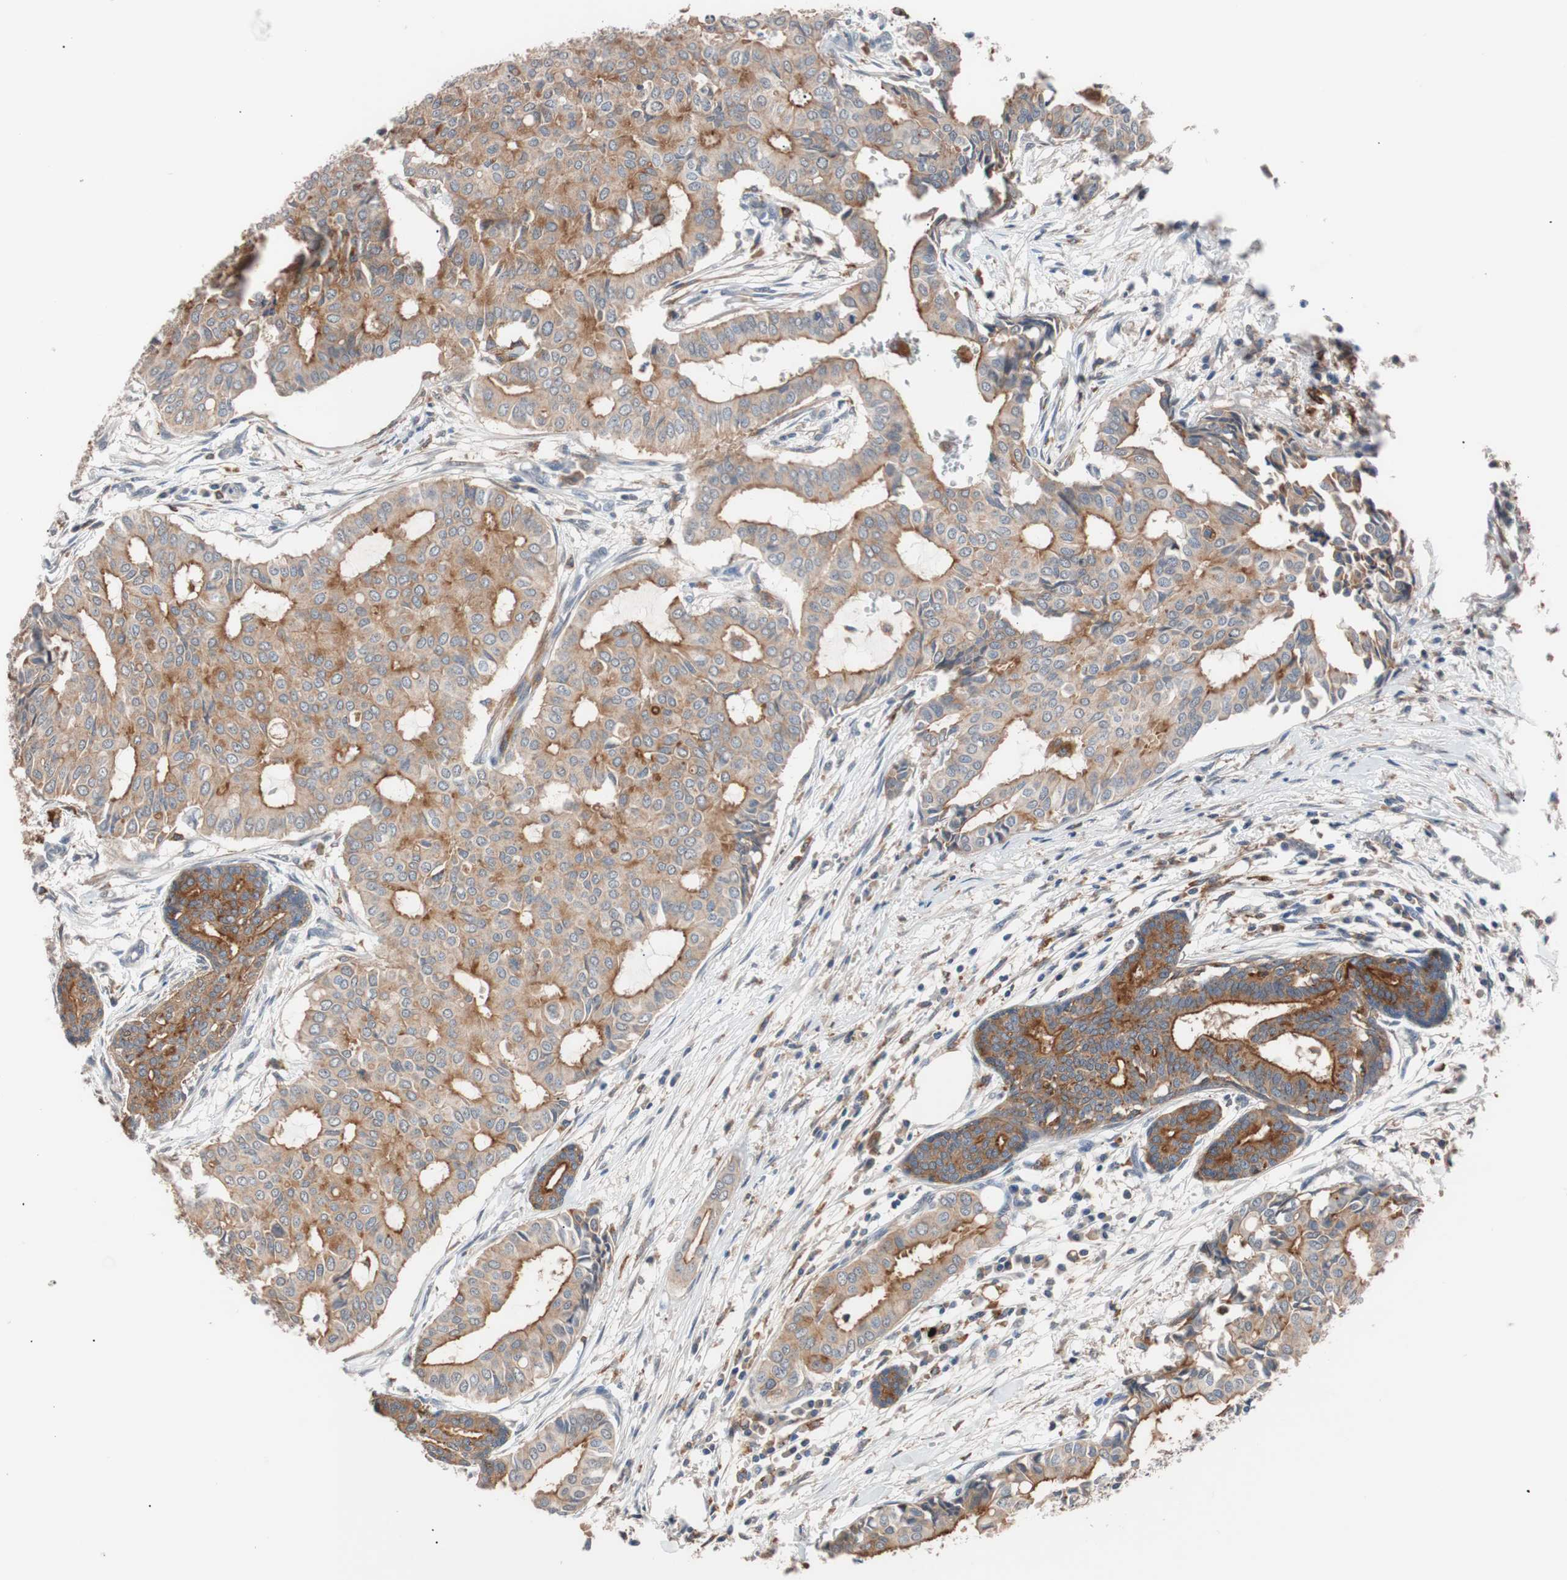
{"staining": {"intensity": "weak", "quantity": "25%-75%", "location": "cytoplasmic/membranous"}, "tissue": "head and neck cancer", "cell_type": "Tumor cells", "image_type": "cancer", "snomed": [{"axis": "morphology", "description": "Adenocarcinoma, NOS"}, {"axis": "topography", "description": "Salivary gland"}, {"axis": "topography", "description": "Head-Neck"}], "caption": "Immunohistochemistry (IHC) photomicrograph of neoplastic tissue: human head and neck adenocarcinoma stained using immunohistochemistry (IHC) exhibits low levels of weak protein expression localized specifically in the cytoplasmic/membranous of tumor cells, appearing as a cytoplasmic/membranous brown color.", "gene": "LITAF", "patient": {"sex": "female", "age": 59}}